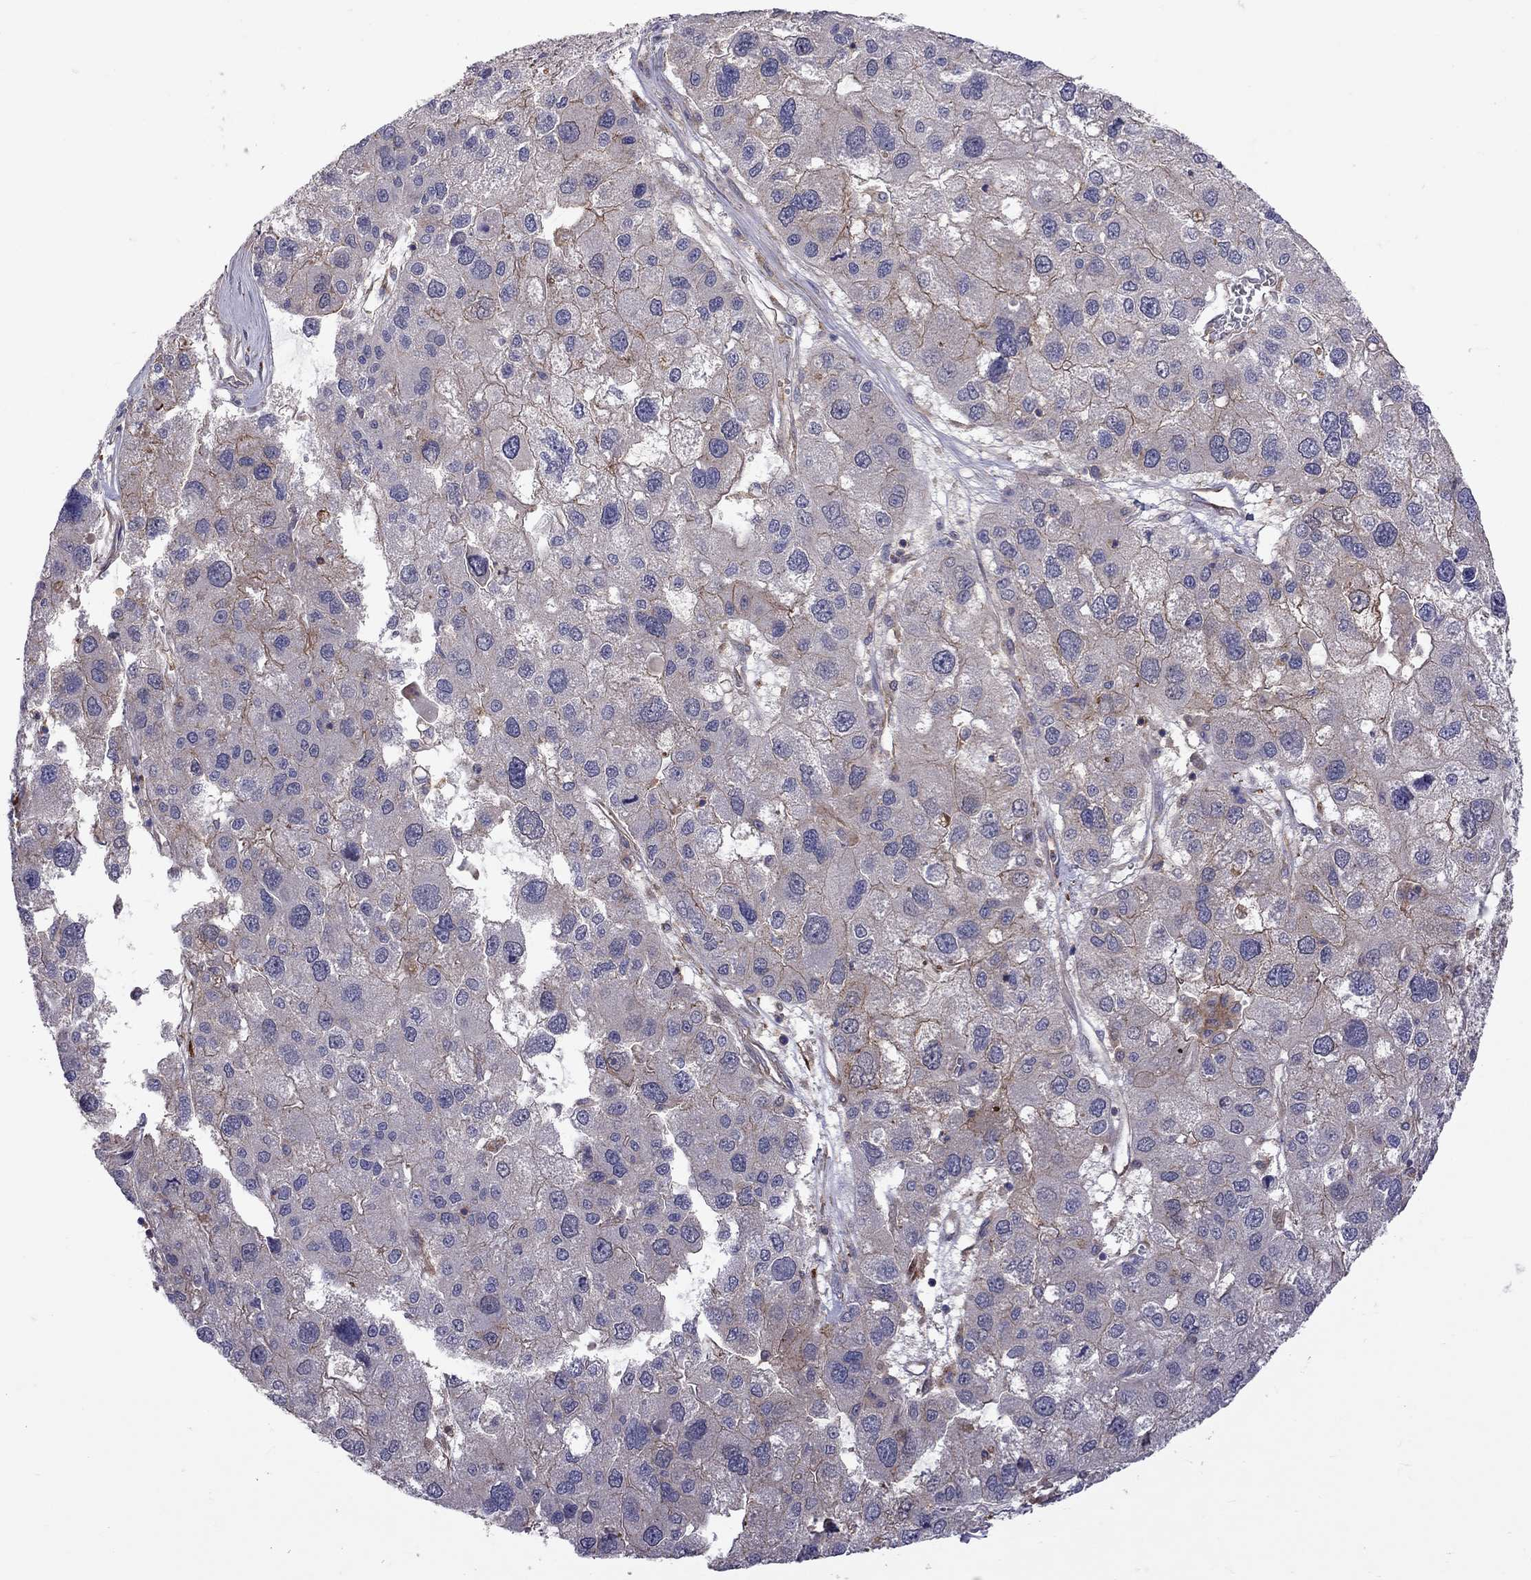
{"staining": {"intensity": "moderate", "quantity": "<25%", "location": "cytoplasmic/membranous"}, "tissue": "liver cancer", "cell_type": "Tumor cells", "image_type": "cancer", "snomed": [{"axis": "morphology", "description": "Carcinoma, Hepatocellular, NOS"}, {"axis": "topography", "description": "Liver"}], "caption": "There is low levels of moderate cytoplasmic/membranous positivity in tumor cells of hepatocellular carcinoma (liver), as demonstrated by immunohistochemical staining (brown color).", "gene": "EIF4E3", "patient": {"sex": "male", "age": 73}}